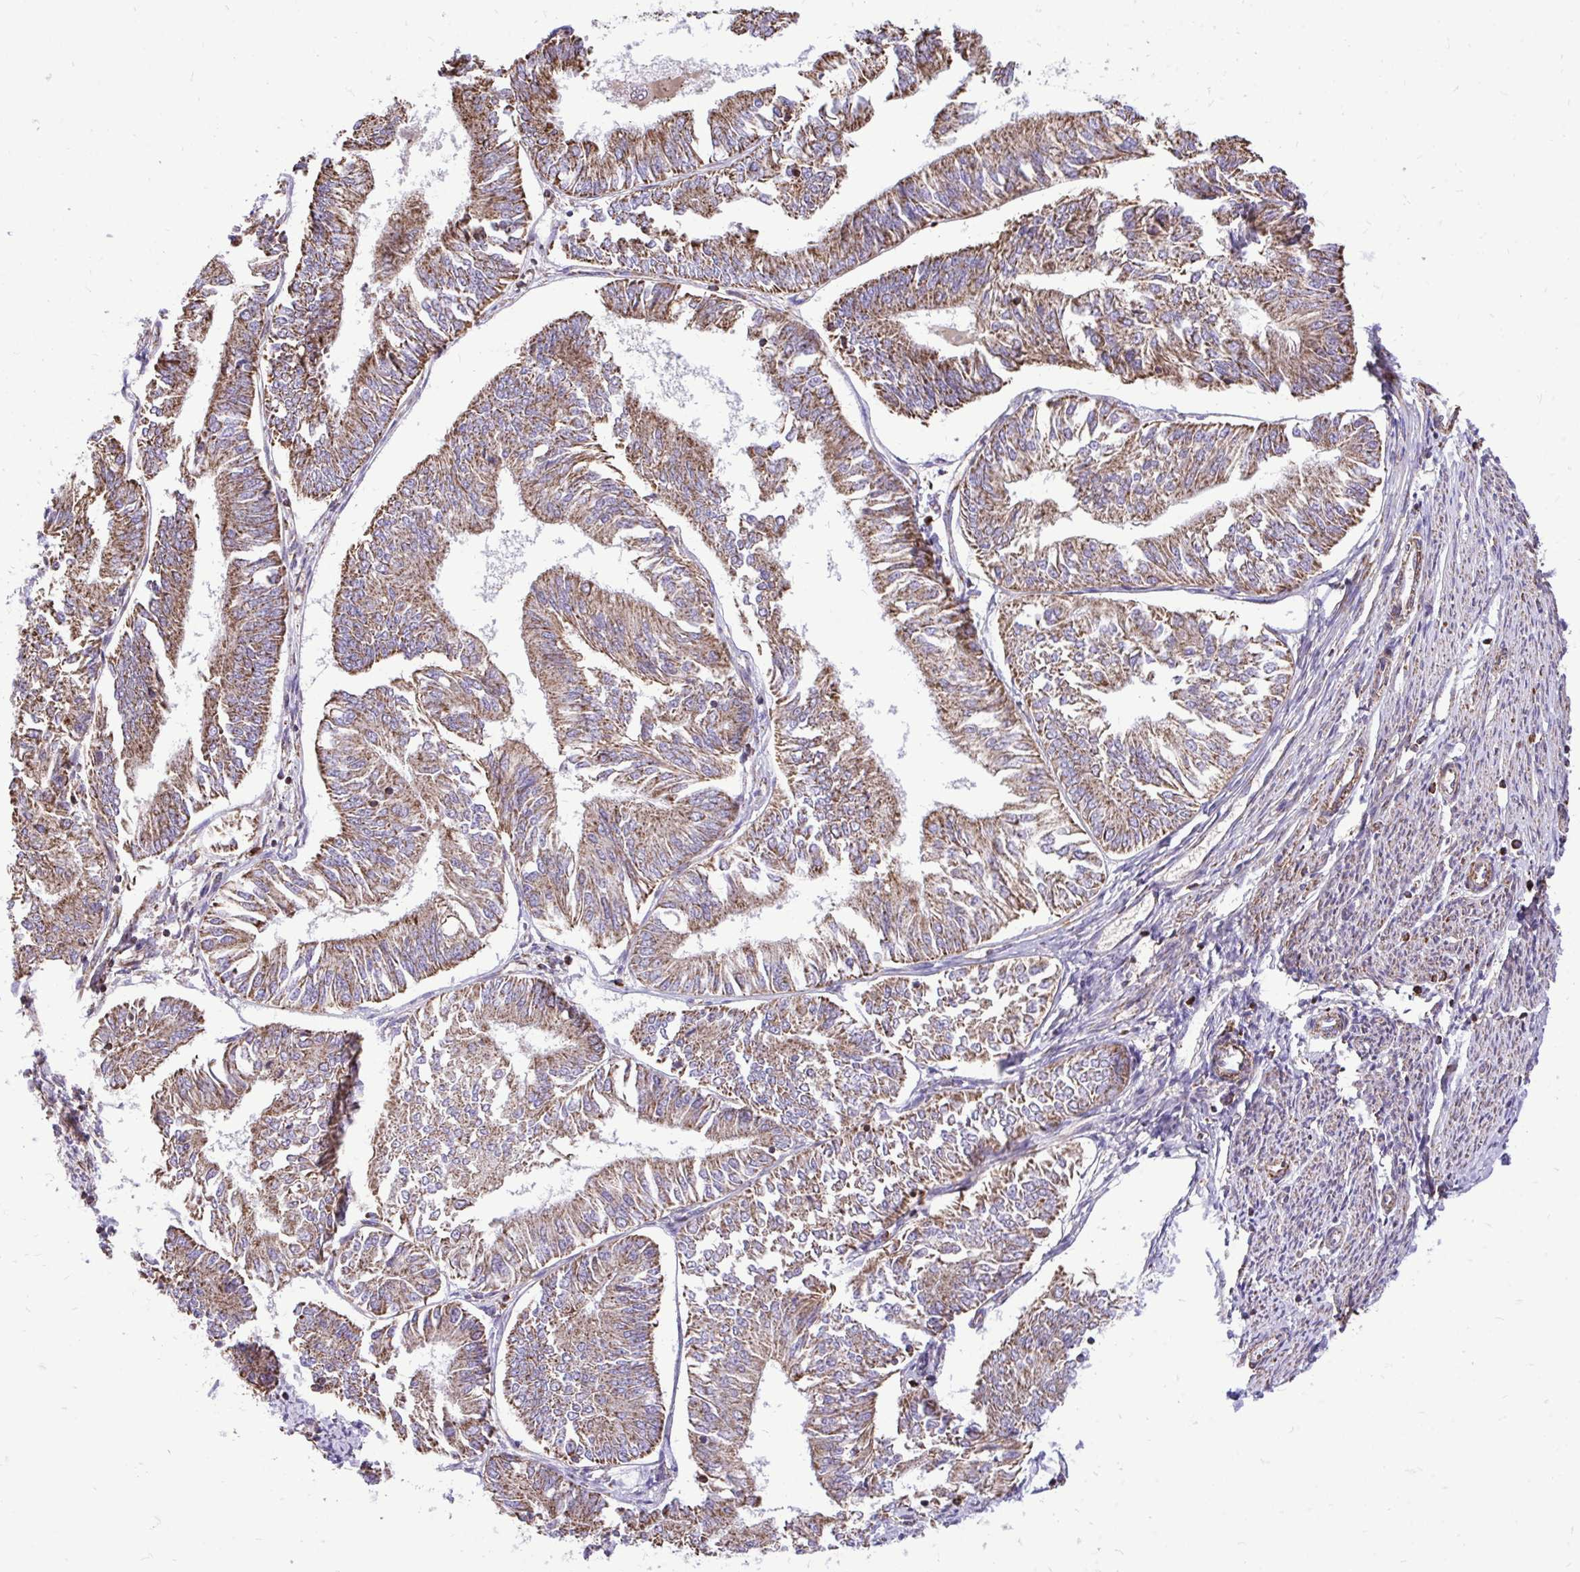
{"staining": {"intensity": "moderate", "quantity": ">75%", "location": "cytoplasmic/membranous"}, "tissue": "endometrial cancer", "cell_type": "Tumor cells", "image_type": "cancer", "snomed": [{"axis": "morphology", "description": "Adenocarcinoma, NOS"}, {"axis": "topography", "description": "Endometrium"}], "caption": "An image of human adenocarcinoma (endometrial) stained for a protein shows moderate cytoplasmic/membranous brown staining in tumor cells. Nuclei are stained in blue.", "gene": "UBE2C", "patient": {"sex": "female", "age": 58}}